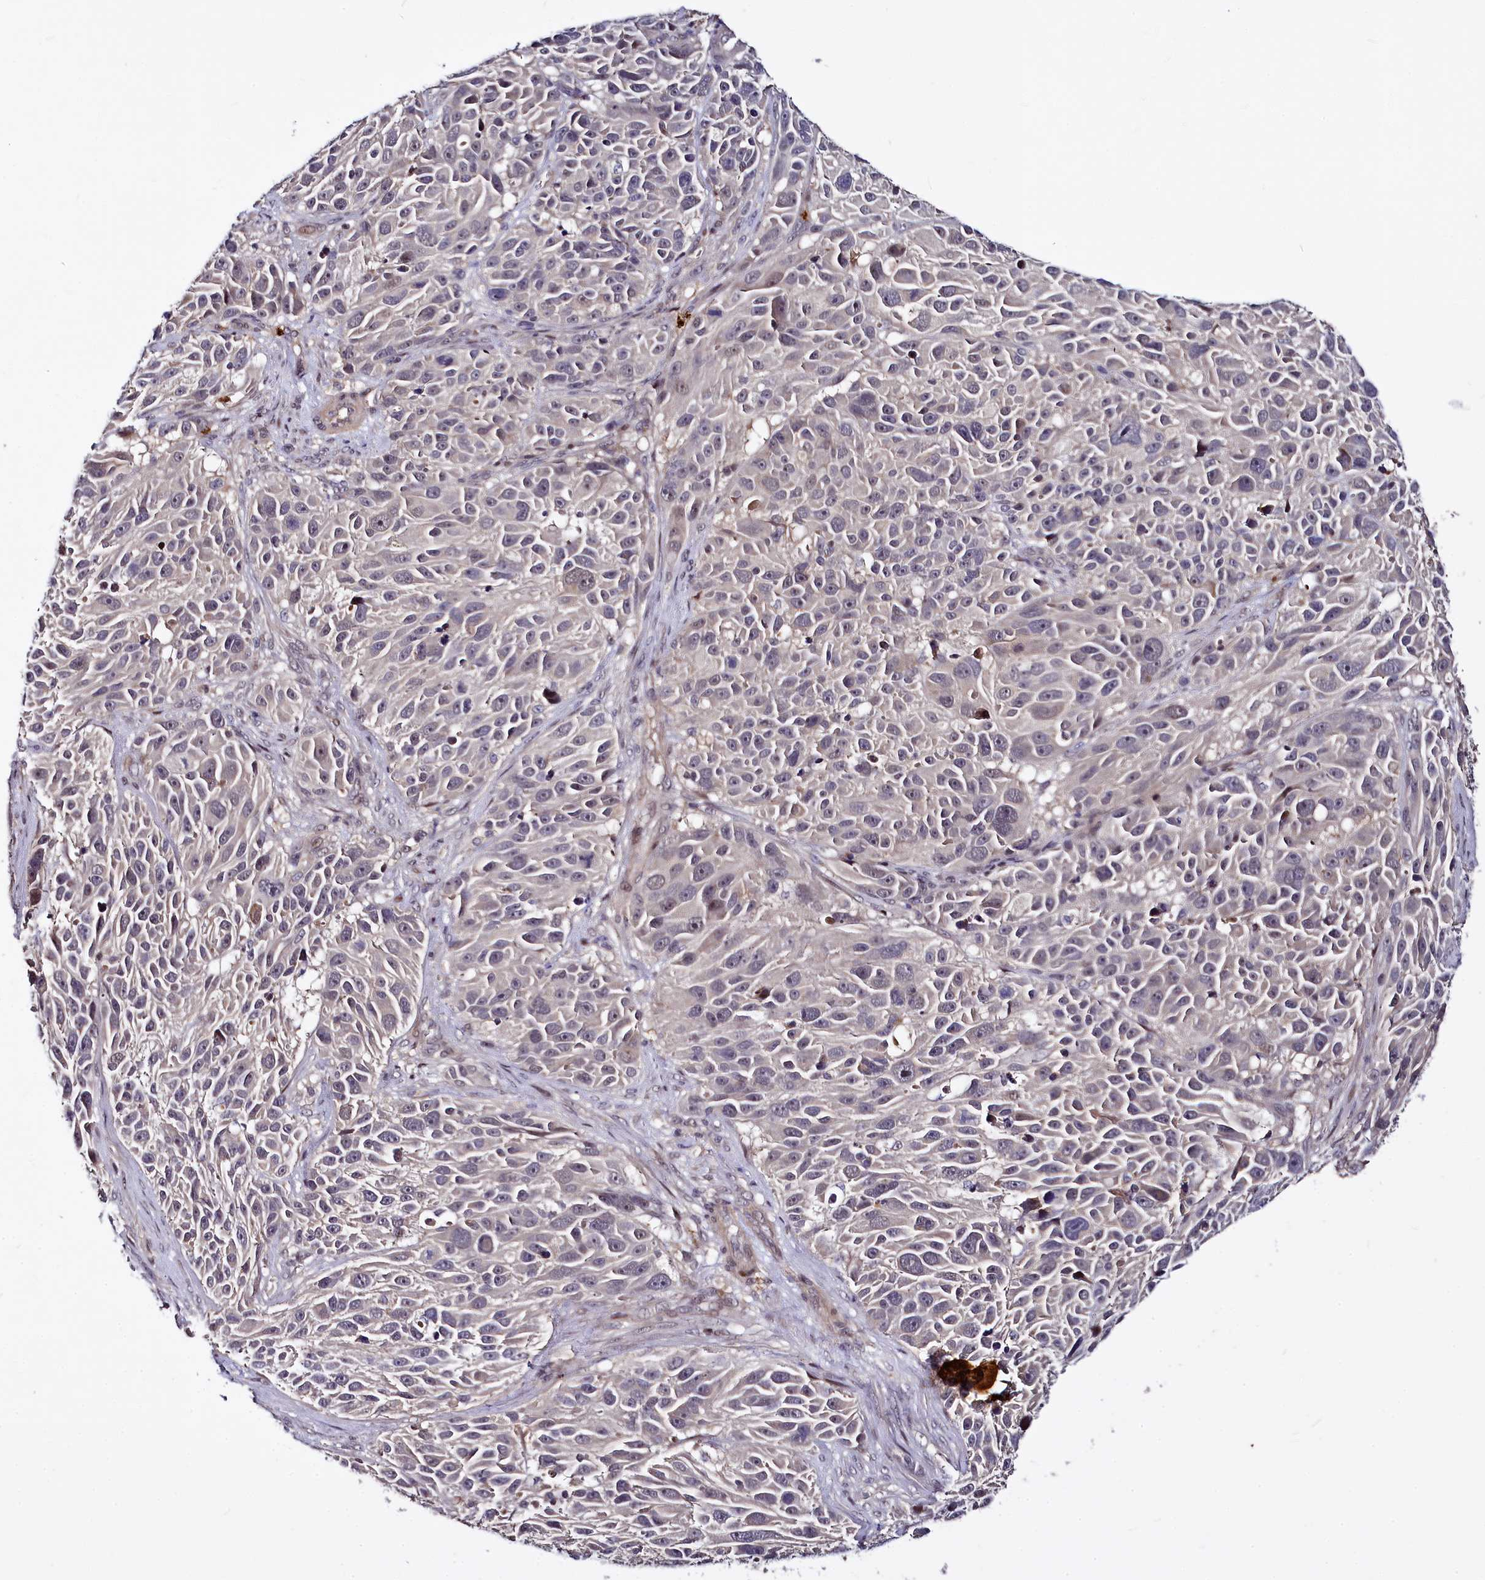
{"staining": {"intensity": "weak", "quantity": "<25%", "location": "nuclear"}, "tissue": "melanoma", "cell_type": "Tumor cells", "image_type": "cancer", "snomed": [{"axis": "morphology", "description": "Malignant melanoma, NOS"}, {"axis": "topography", "description": "Skin"}], "caption": "Histopathology image shows no significant protein positivity in tumor cells of malignant melanoma.", "gene": "ATG101", "patient": {"sex": "male", "age": 84}}